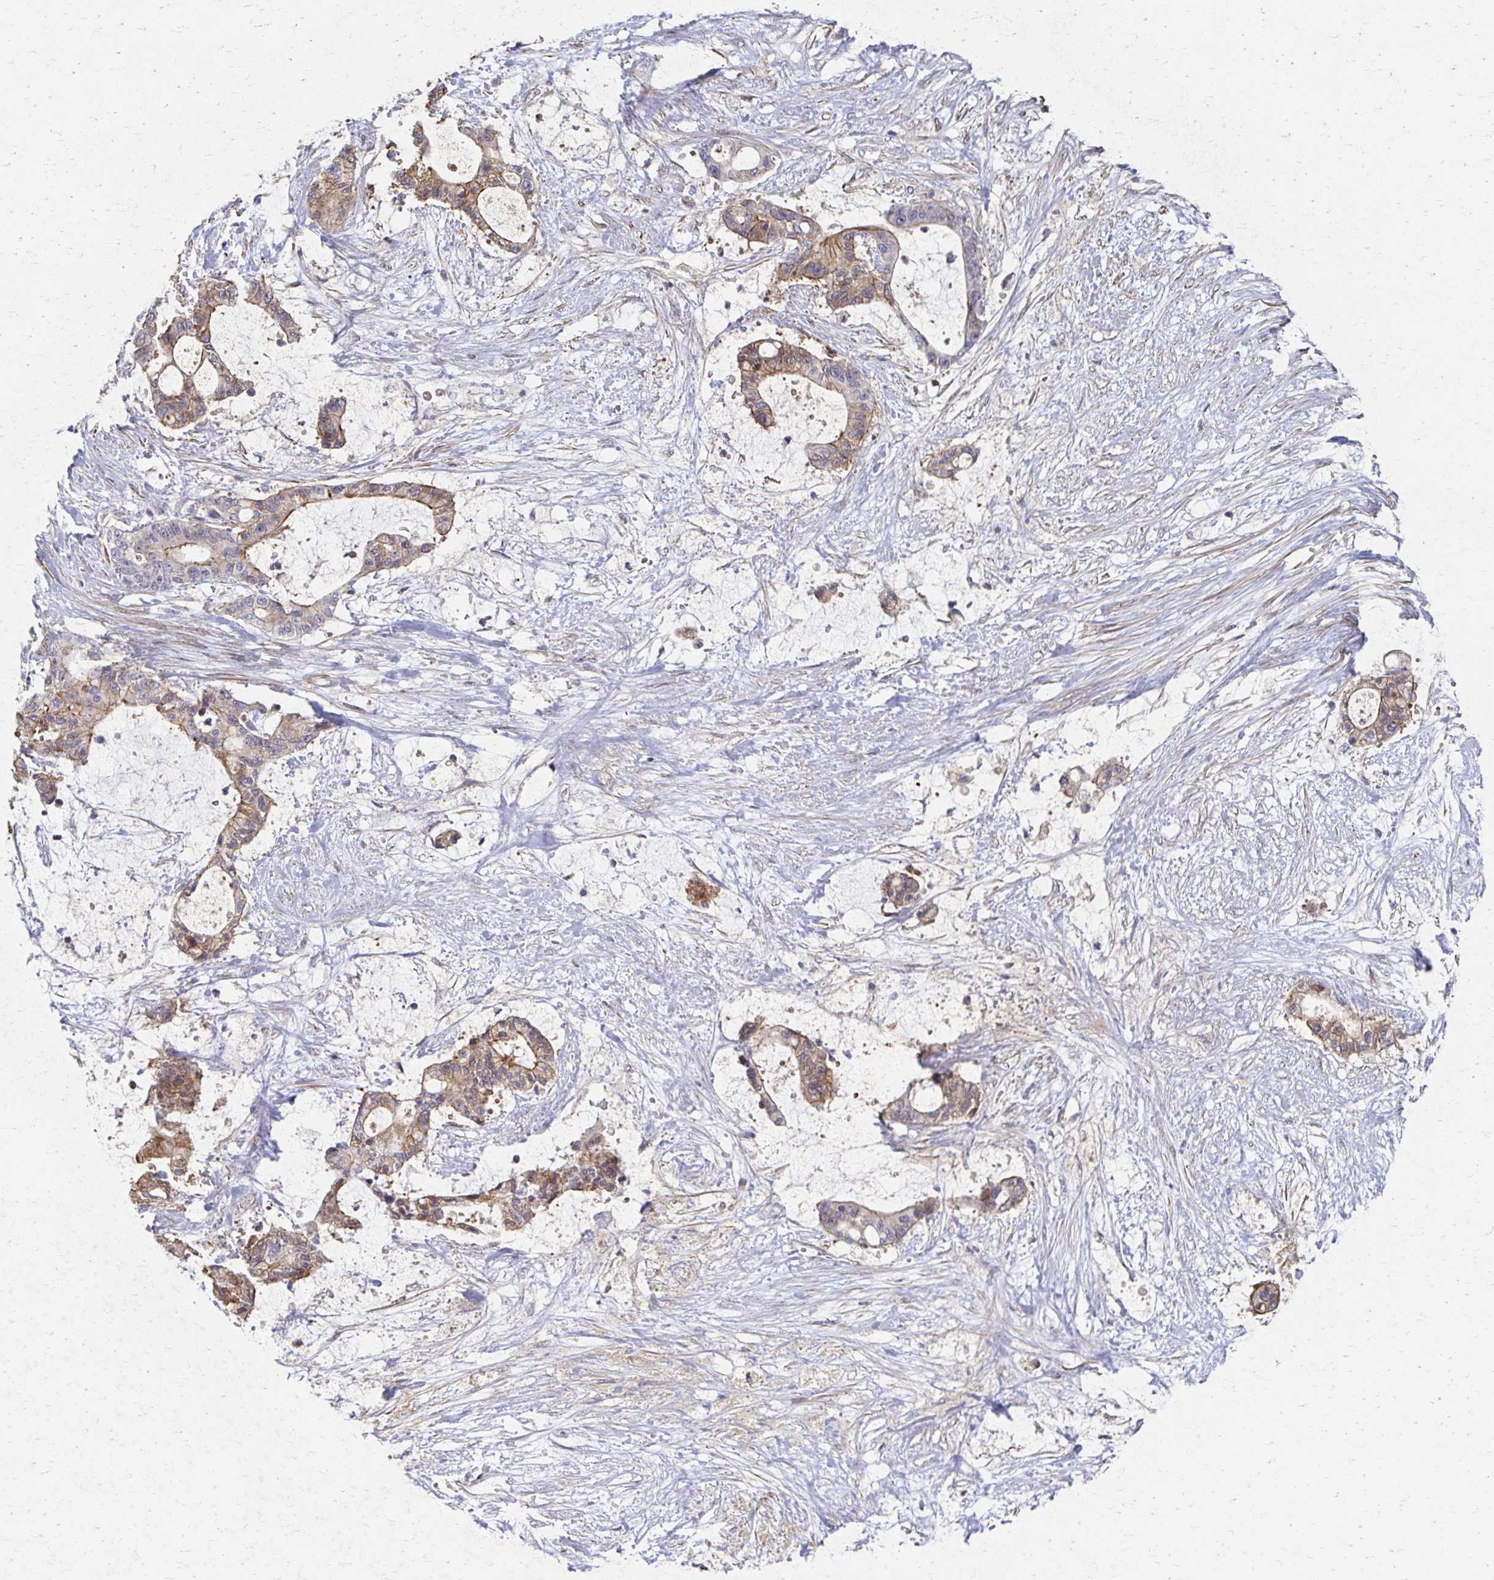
{"staining": {"intensity": "moderate", "quantity": "25%-75%", "location": "cytoplasmic/membranous"}, "tissue": "liver cancer", "cell_type": "Tumor cells", "image_type": "cancer", "snomed": [{"axis": "morphology", "description": "Normal tissue, NOS"}, {"axis": "morphology", "description": "Cholangiocarcinoma"}, {"axis": "topography", "description": "Liver"}, {"axis": "topography", "description": "Peripheral nerve tissue"}], "caption": "This histopathology image reveals cholangiocarcinoma (liver) stained with immunohistochemistry (IHC) to label a protein in brown. The cytoplasmic/membranous of tumor cells show moderate positivity for the protein. Nuclei are counter-stained blue.", "gene": "EOLA2", "patient": {"sex": "female", "age": 73}}